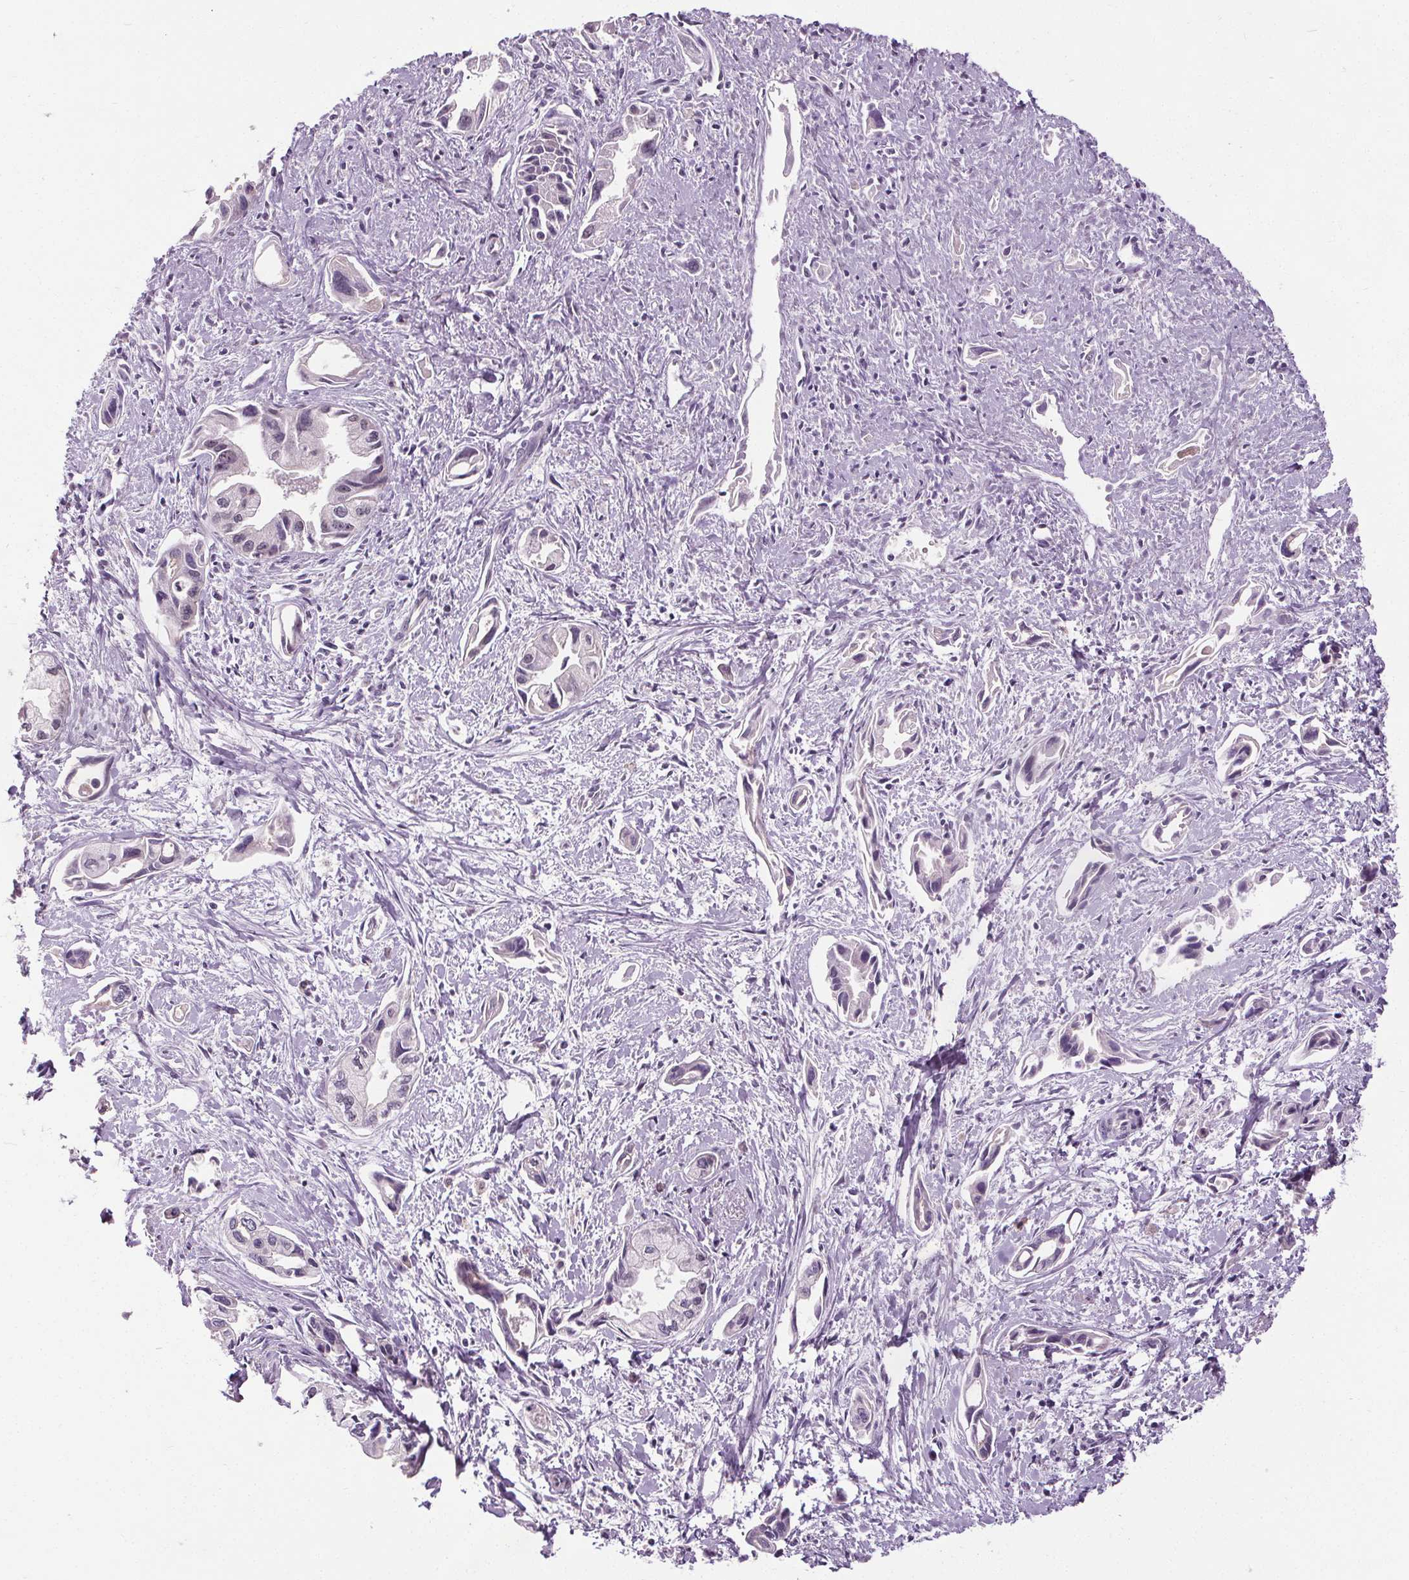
{"staining": {"intensity": "negative", "quantity": "none", "location": "none"}, "tissue": "pancreatic cancer", "cell_type": "Tumor cells", "image_type": "cancer", "snomed": [{"axis": "morphology", "description": "Adenocarcinoma, NOS"}, {"axis": "topography", "description": "Pancreas"}], "caption": "Histopathology image shows no protein expression in tumor cells of adenocarcinoma (pancreatic) tissue. (DAB (3,3'-diaminobenzidine) immunohistochemistry, high magnification).", "gene": "SLC2A9", "patient": {"sex": "female", "age": 61}}